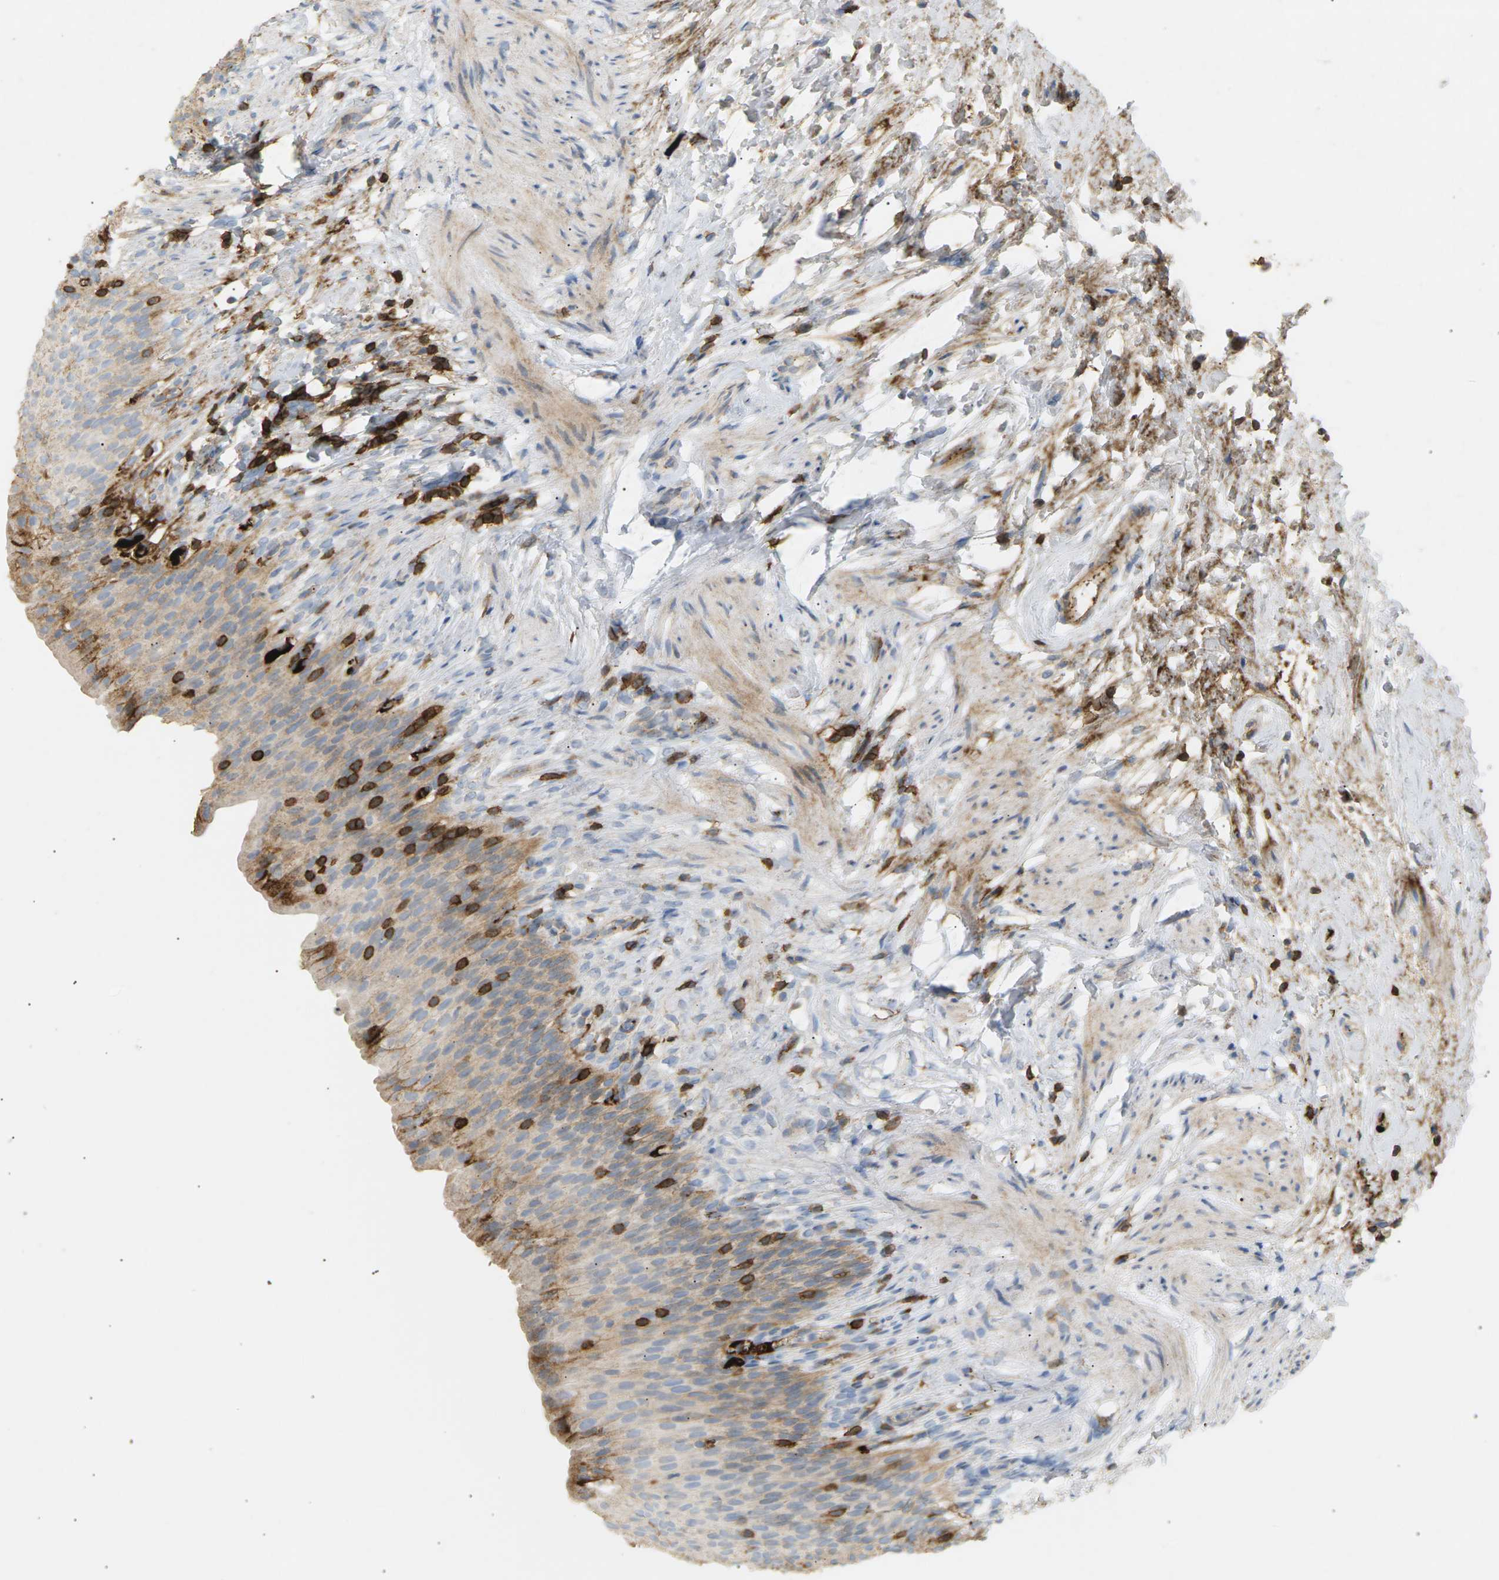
{"staining": {"intensity": "weak", "quantity": "25%-75%", "location": "cytoplasmic/membranous"}, "tissue": "urinary bladder", "cell_type": "Urothelial cells", "image_type": "normal", "snomed": [{"axis": "morphology", "description": "Normal tissue, NOS"}, {"axis": "topography", "description": "Urinary bladder"}], "caption": "This is a histology image of IHC staining of normal urinary bladder, which shows weak staining in the cytoplasmic/membranous of urothelial cells.", "gene": "LIME1", "patient": {"sex": "female", "age": 79}}